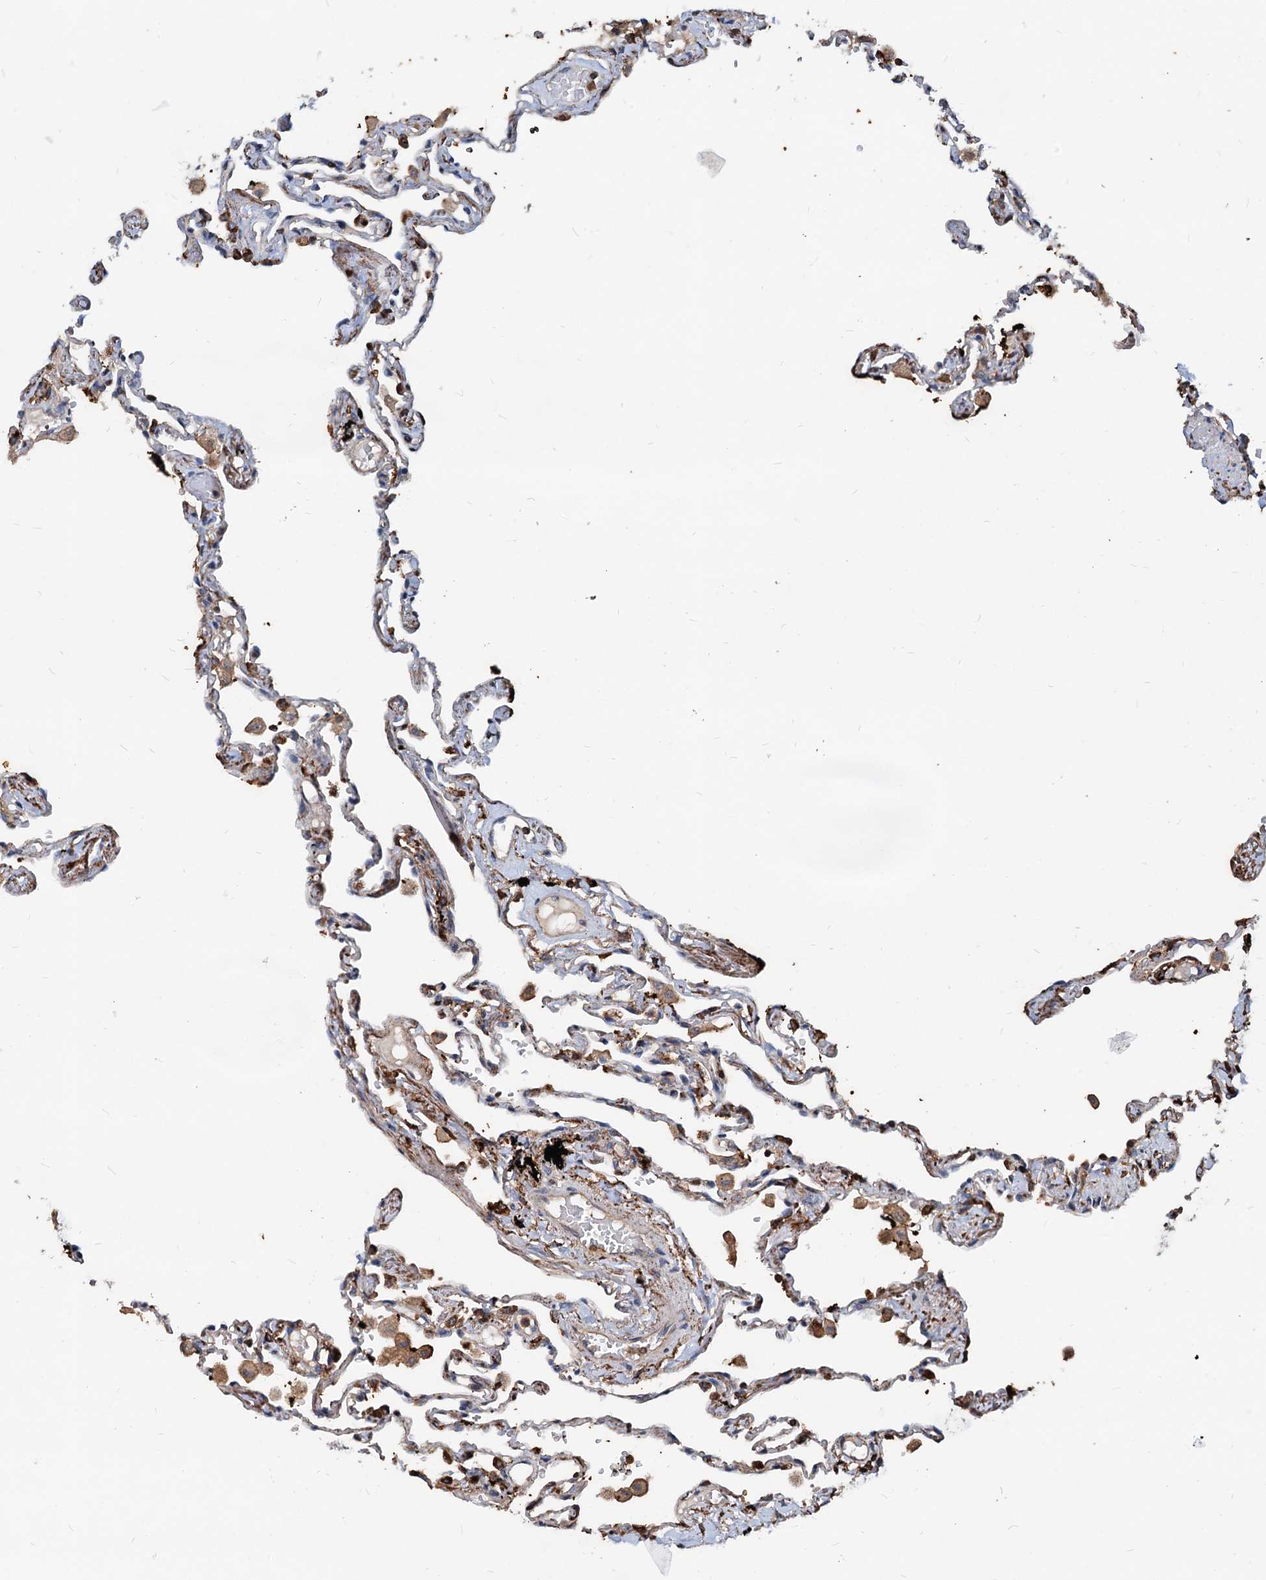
{"staining": {"intensity": "strong", "quantity": "25%-75%", "location": "cytoplasmic/membranous"}, "tissue": "lung", "cell_type": "Alveolar cells", "image_type": "normal", "snomed": [{"axis": "morphology", "description": "Normal tissue, NOS"}, {"axis": "topography", "description": "Lung"}], "caption": "Immunohistochemical staining of benign lung reveals strong cytoplasmic/membranous protein expression in about 25%-75% of alveolar cells.", "gene": "LCP2", "patient": {"sex": "female", "age": 67}}